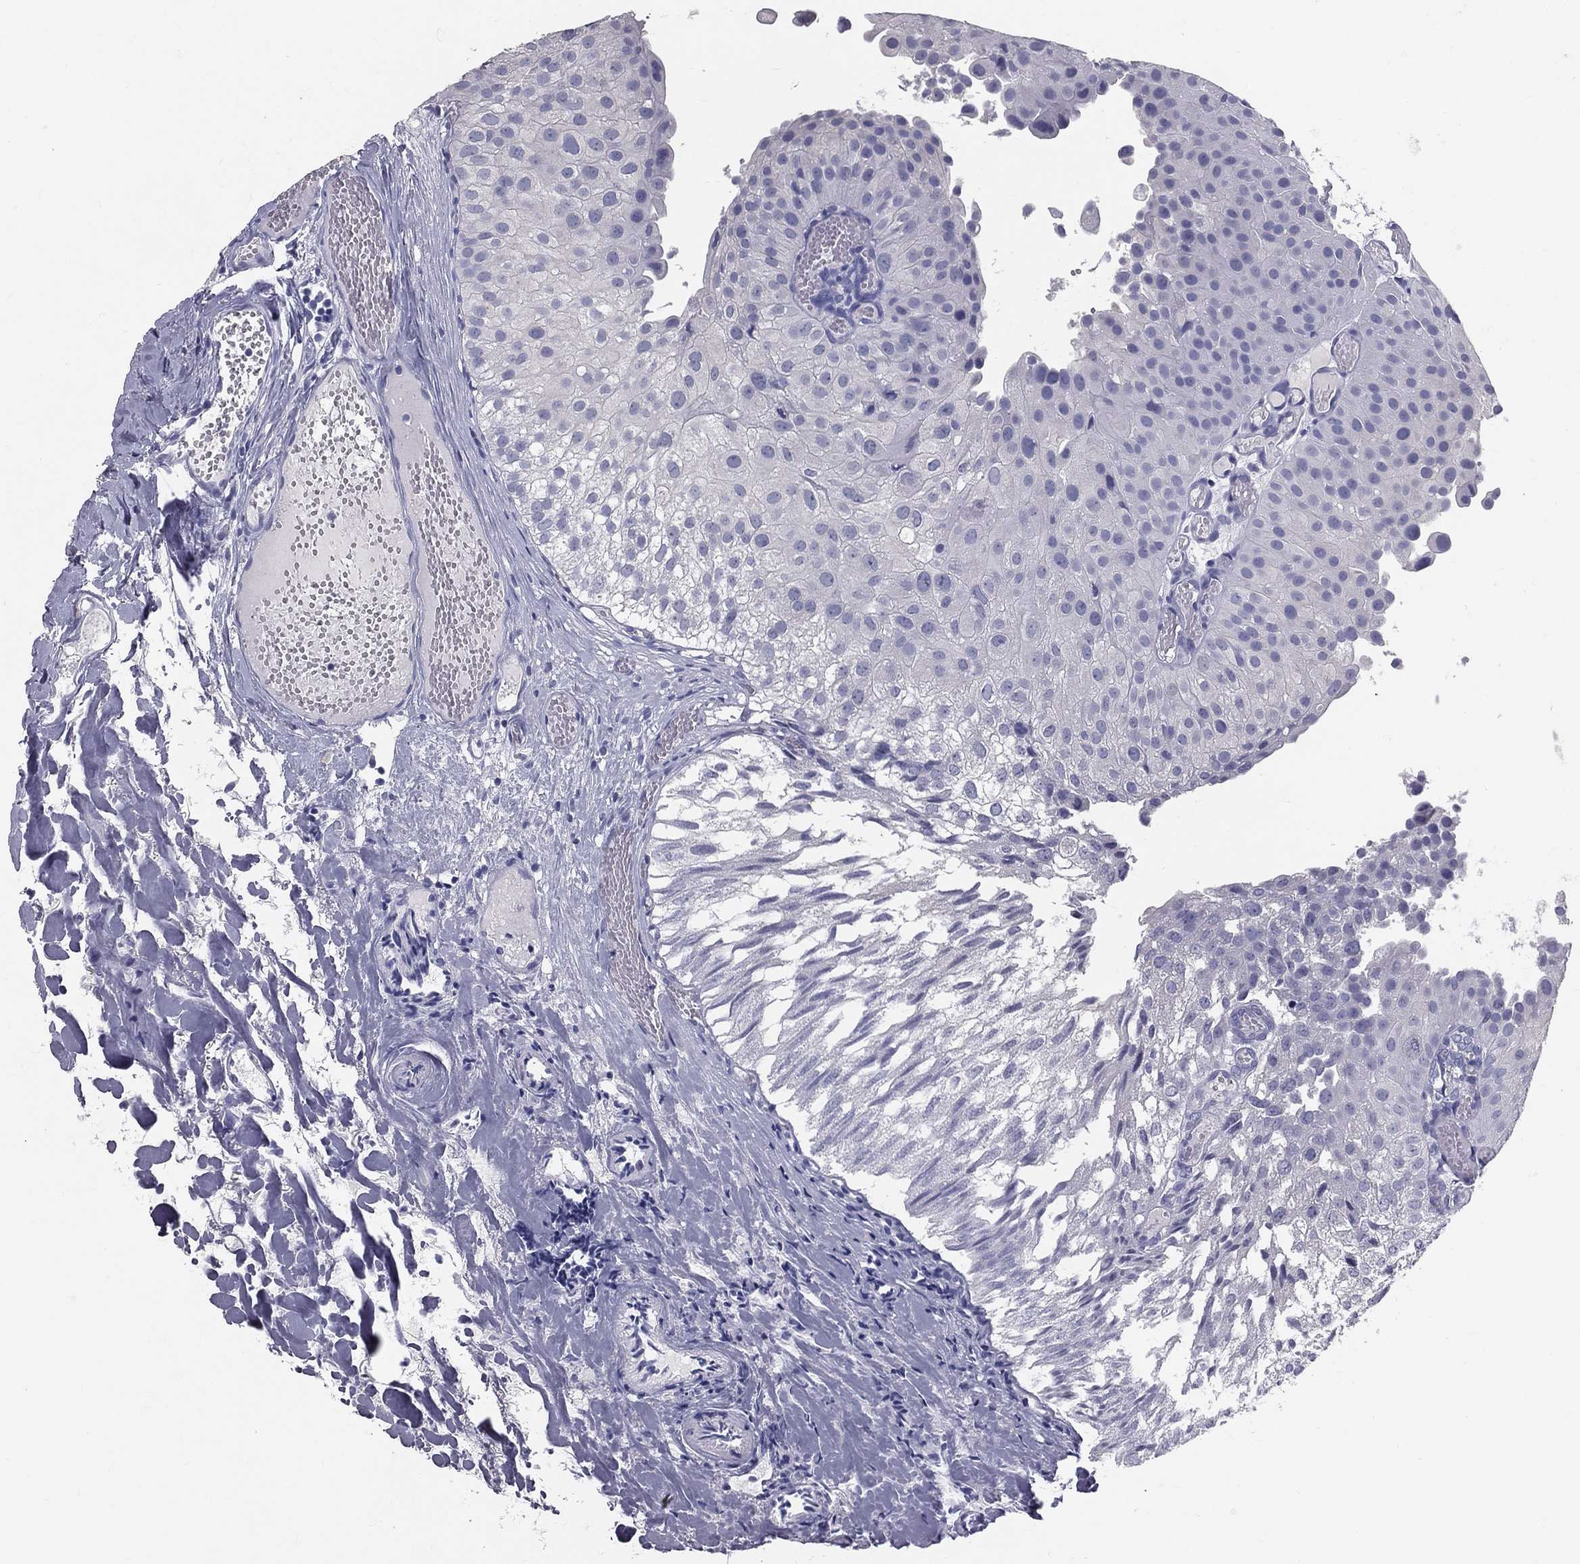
{"staining": {"intensity": "negative", "quantity": "none", "location": "none"}, "tissue": "urothelial cancer", "cell_type": "Tumor cells", "image_type": "cancer", "snomed": [{"axis": "morphology", "description": "Urothelial carcinoma, Low grade"}, {"axis": "topography", "description": "Urinary bladder"}], "caption": "Immunohistochemical staining of urothelial carcinoma (low-grade) demonstrates no significant expression in tumor cells.", "gene": "TFPI2", "patient": {"sex": "female", "age": 78}}